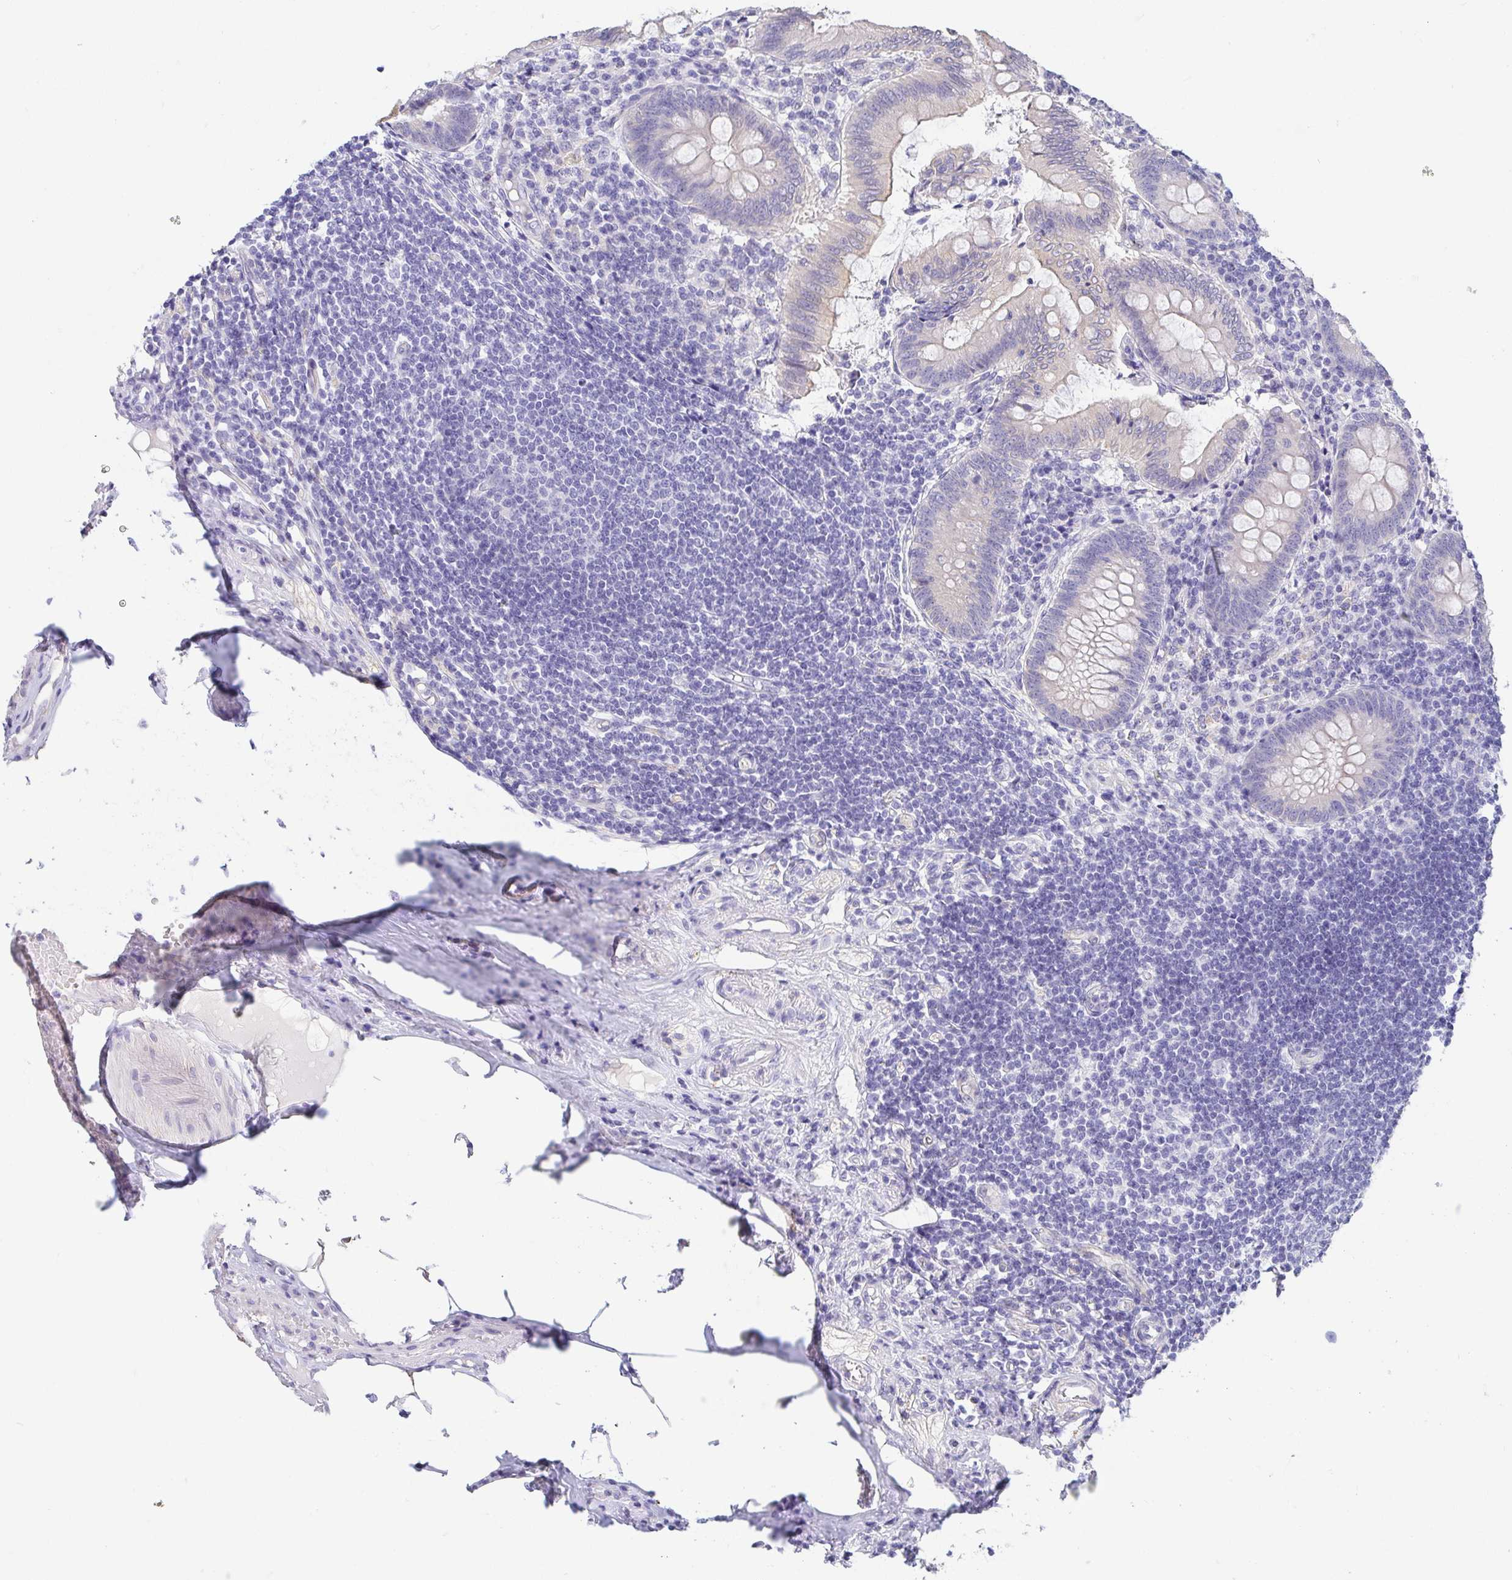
{"staining": {"intensity": "weak", "quantity": "25%-75%", "location": "cytoplasmic/membranous"}, "tissue": "appendix", "cell_type": "Glandular cells", "image_type": "normal", "snomed": [{"axis": "morphology", "description": "Normal tissue, NOS"}, {"axis": "topography", "description": "Appendix"}], "caption": "Immunohistochemistry (DAB) staining of normal human appendix displays weak cytoplasmic/membranous protein expression in about 25%-75% of glandular cells. (Stains: DAB in brown, nuclei in blue, Microscopy: brightfield microscopy at high magnification).", "gene": "FABP3", "patient": {"sex": "female", "age": 57}}